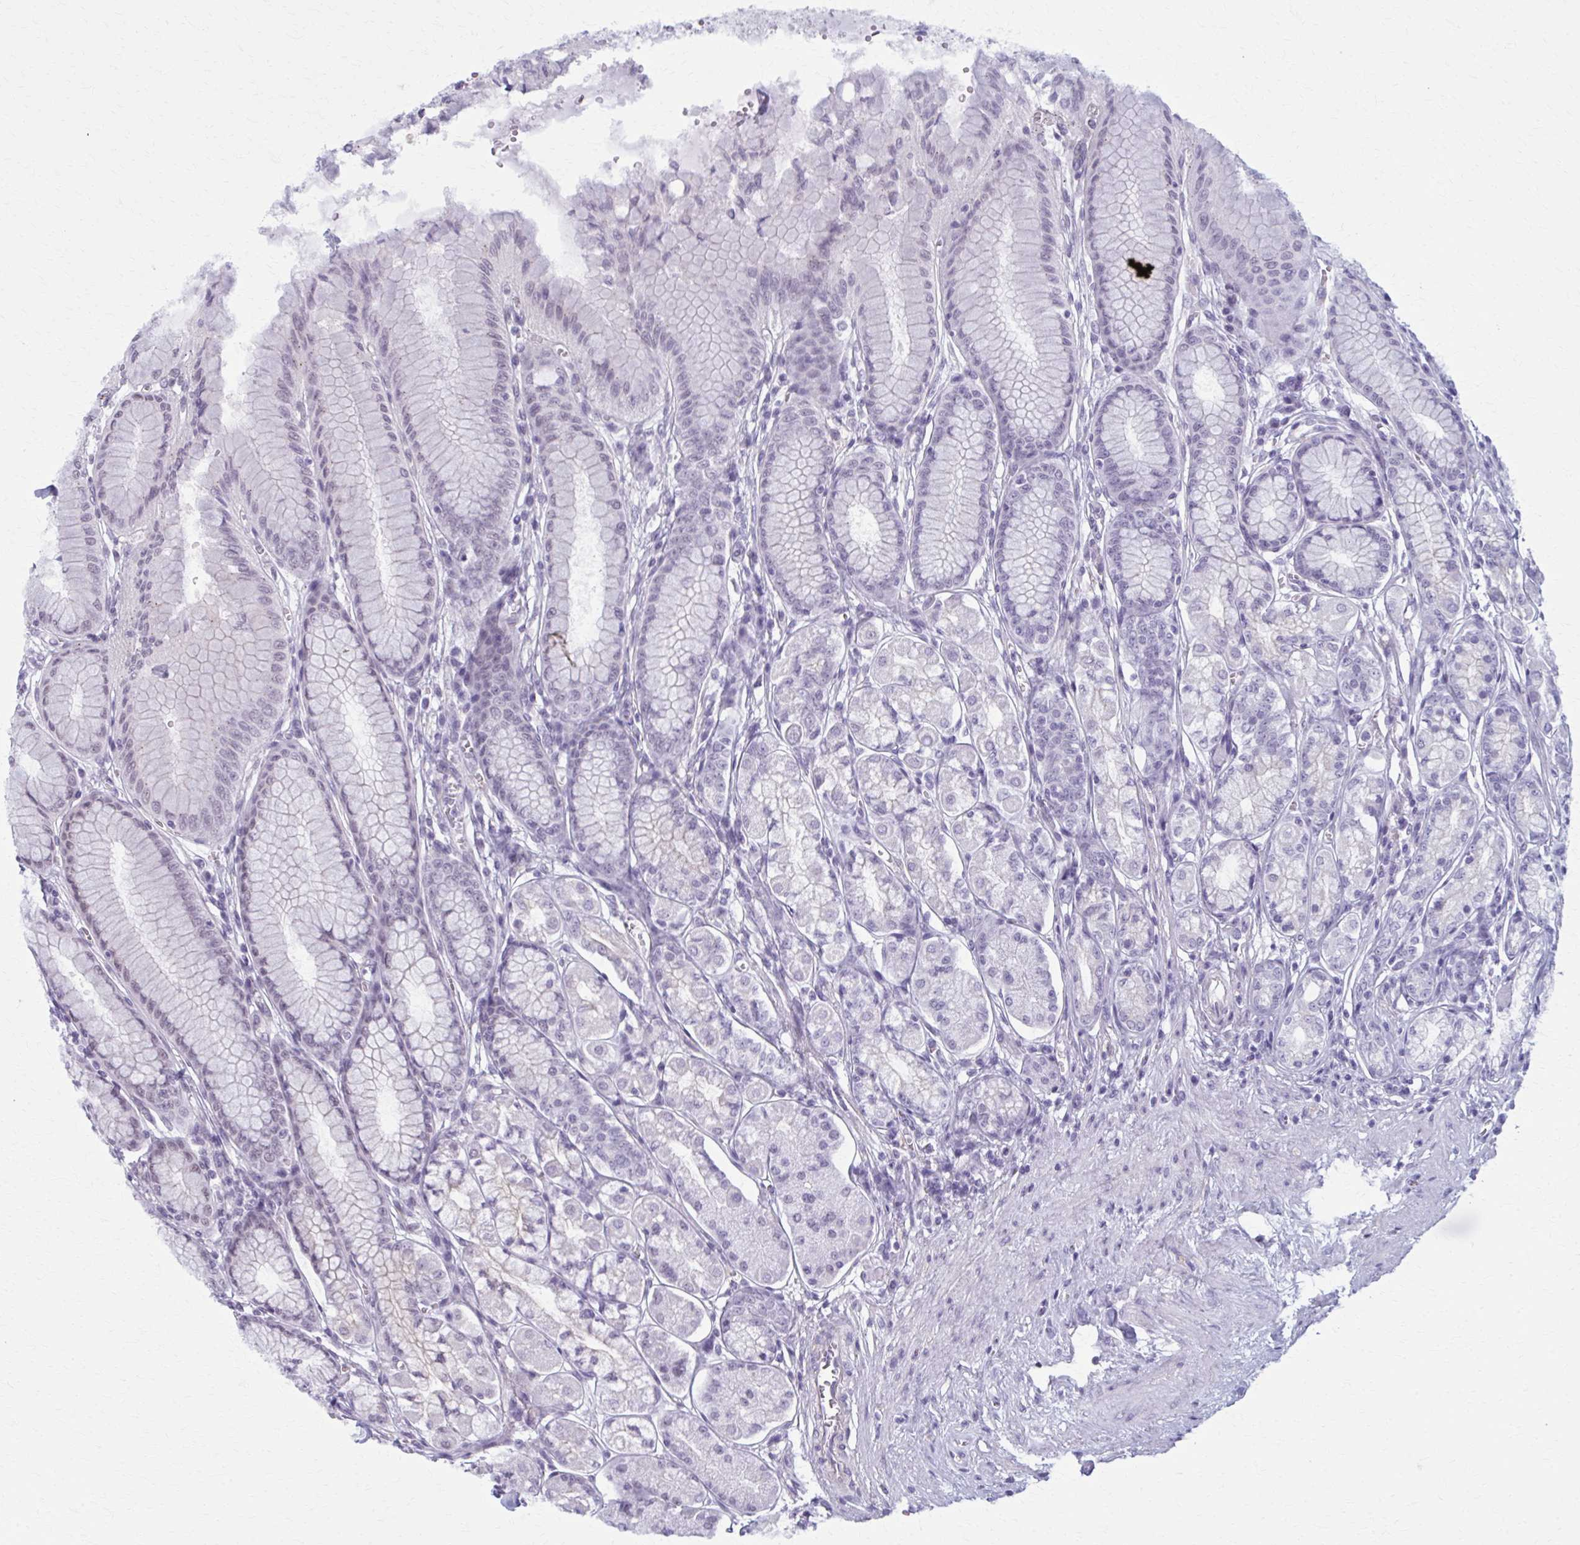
{"staining": {"intensity": "negative", "quantity": "none", "location": "none"}, "tissue": "stomach", "cell_type": "Glandular cells", "image_type": "normal", "snomed": [{"axis": "morphology", "description": "Normal tissue, NOS"}, {"axis": "topography", "description": "Stomach"}, {"axis": "topography", "description": "Stomach, lower"}], "caption": "The micrograph displays no significant staining in glandular cells of stomach. (DAB immunohistochemistry visualized using brightfield microscopy, high magnification).", "gene": "NUMBL", "patient": {"sex": "male", "age": 76}}